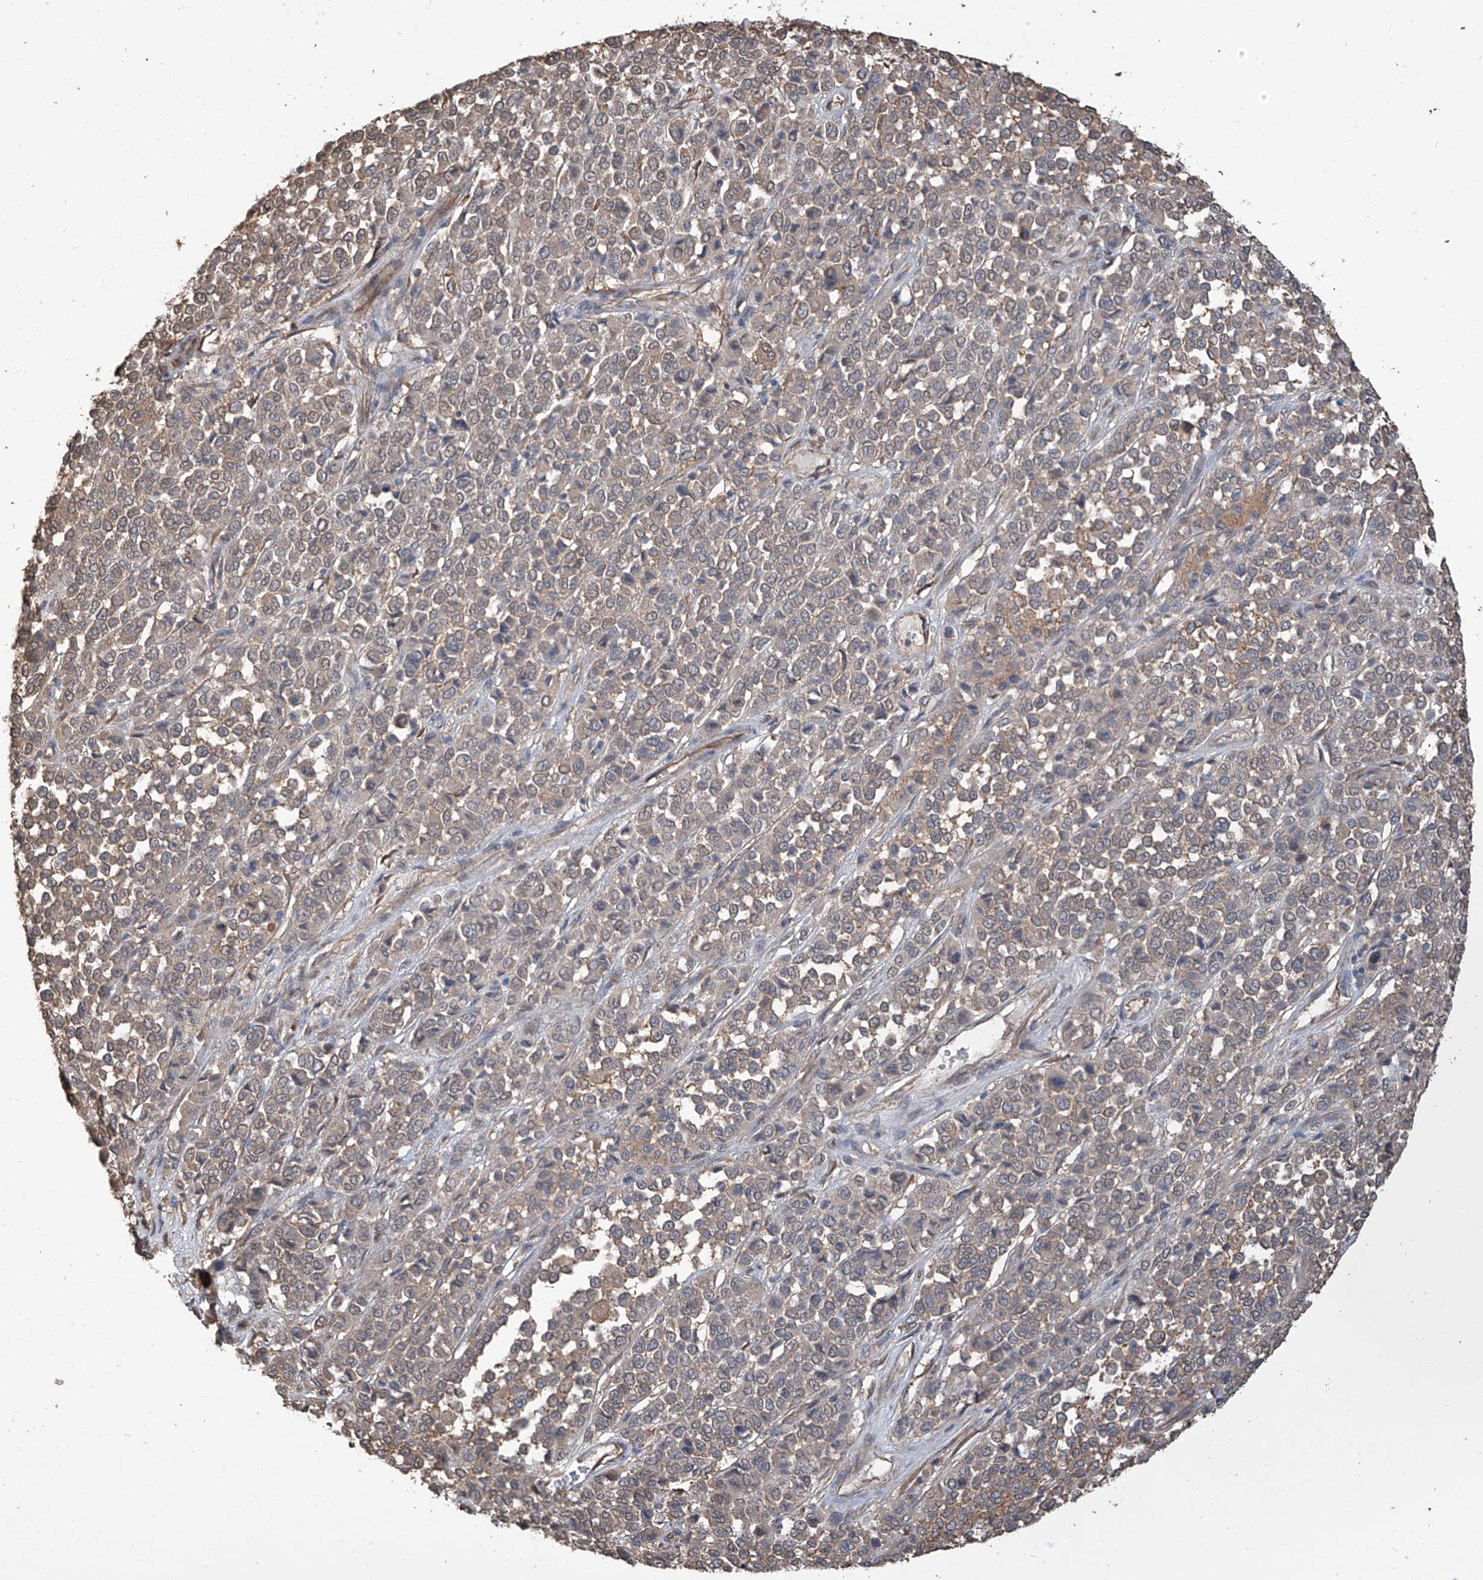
{"staining": {"intensity": "moderate", "quantity": "25%-75%", "location": "cytoplasmic/membranous"}, "tissue": "melanoma", "cell_type": "Tumor cells", "image_type": "cancer", "snomed": [{"axis": "morphology", "description": "Malignant melanoma, Metastatic site"}, {"axis": "topography", "description": "Pancreas"}], "caption": "A photomicrograph of human melanoma stained for a protein reveals moderate cytoplasmic/membranous brown staining in tumor cells.", "gene": "AGBL5", "patient": {"sex": "female", "age": 30}}